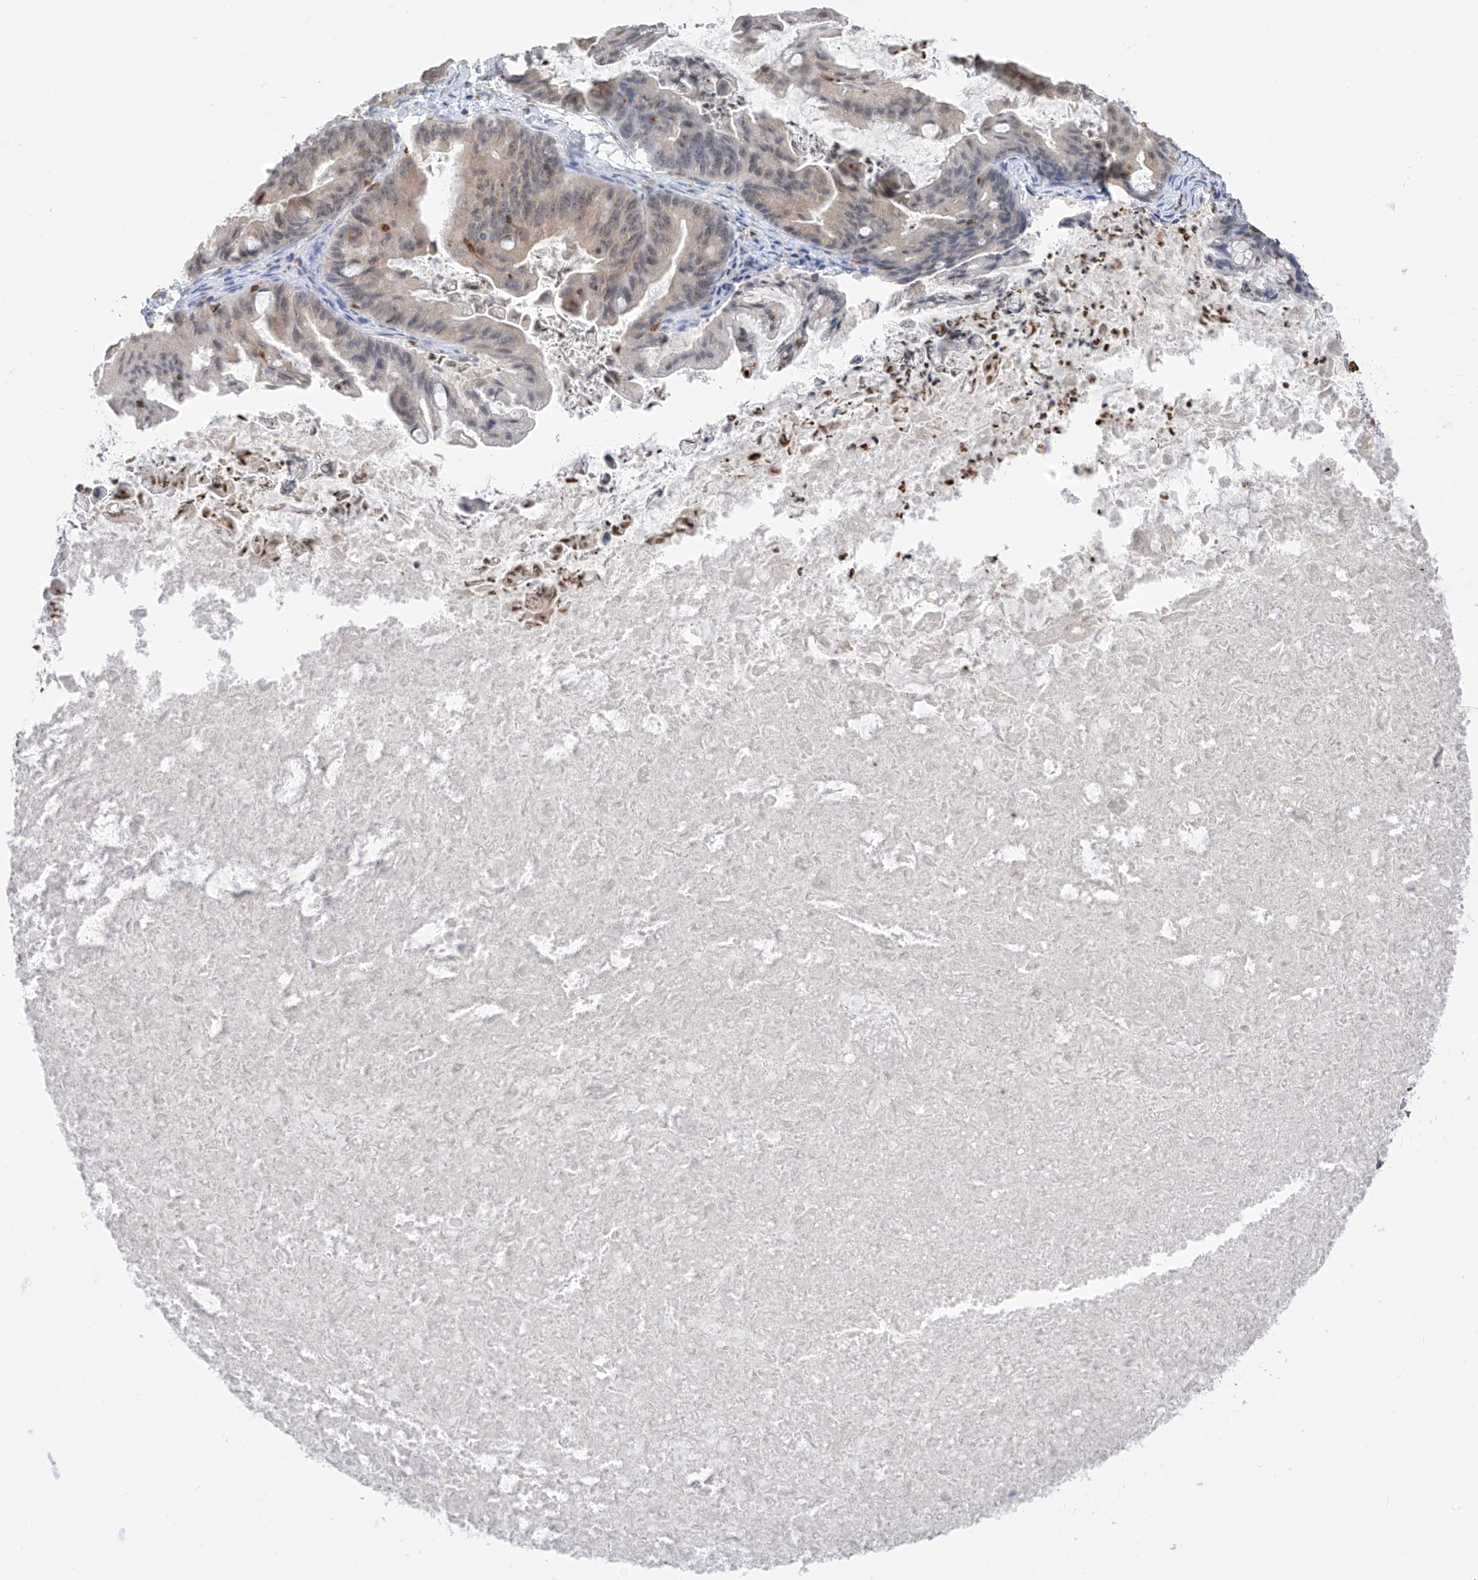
{"staining": {"intensity": "negative", "quantity": "none", "location": "none"}, "tissue": "ovarian cancer", "cell_type": "Tumor cells", "image_type": "cancer", "snomed": [{"axis": "morphology", "description": "Cystadenocarcinoma, mucinous, NOS"}, {"axis": "topography", "description": "Ovary"}], "caption": "Immunohistochemical staining of ovarian cancer shows no significant positivity in tumor cells. The staining was performed using DAB to visualize the protein expression in brown, while the nuclei were stained in blue with hematoxylin (Magnification: 20x).", "gene": "TBXAS1", "patient": {"sex": "female", "age": 37}}